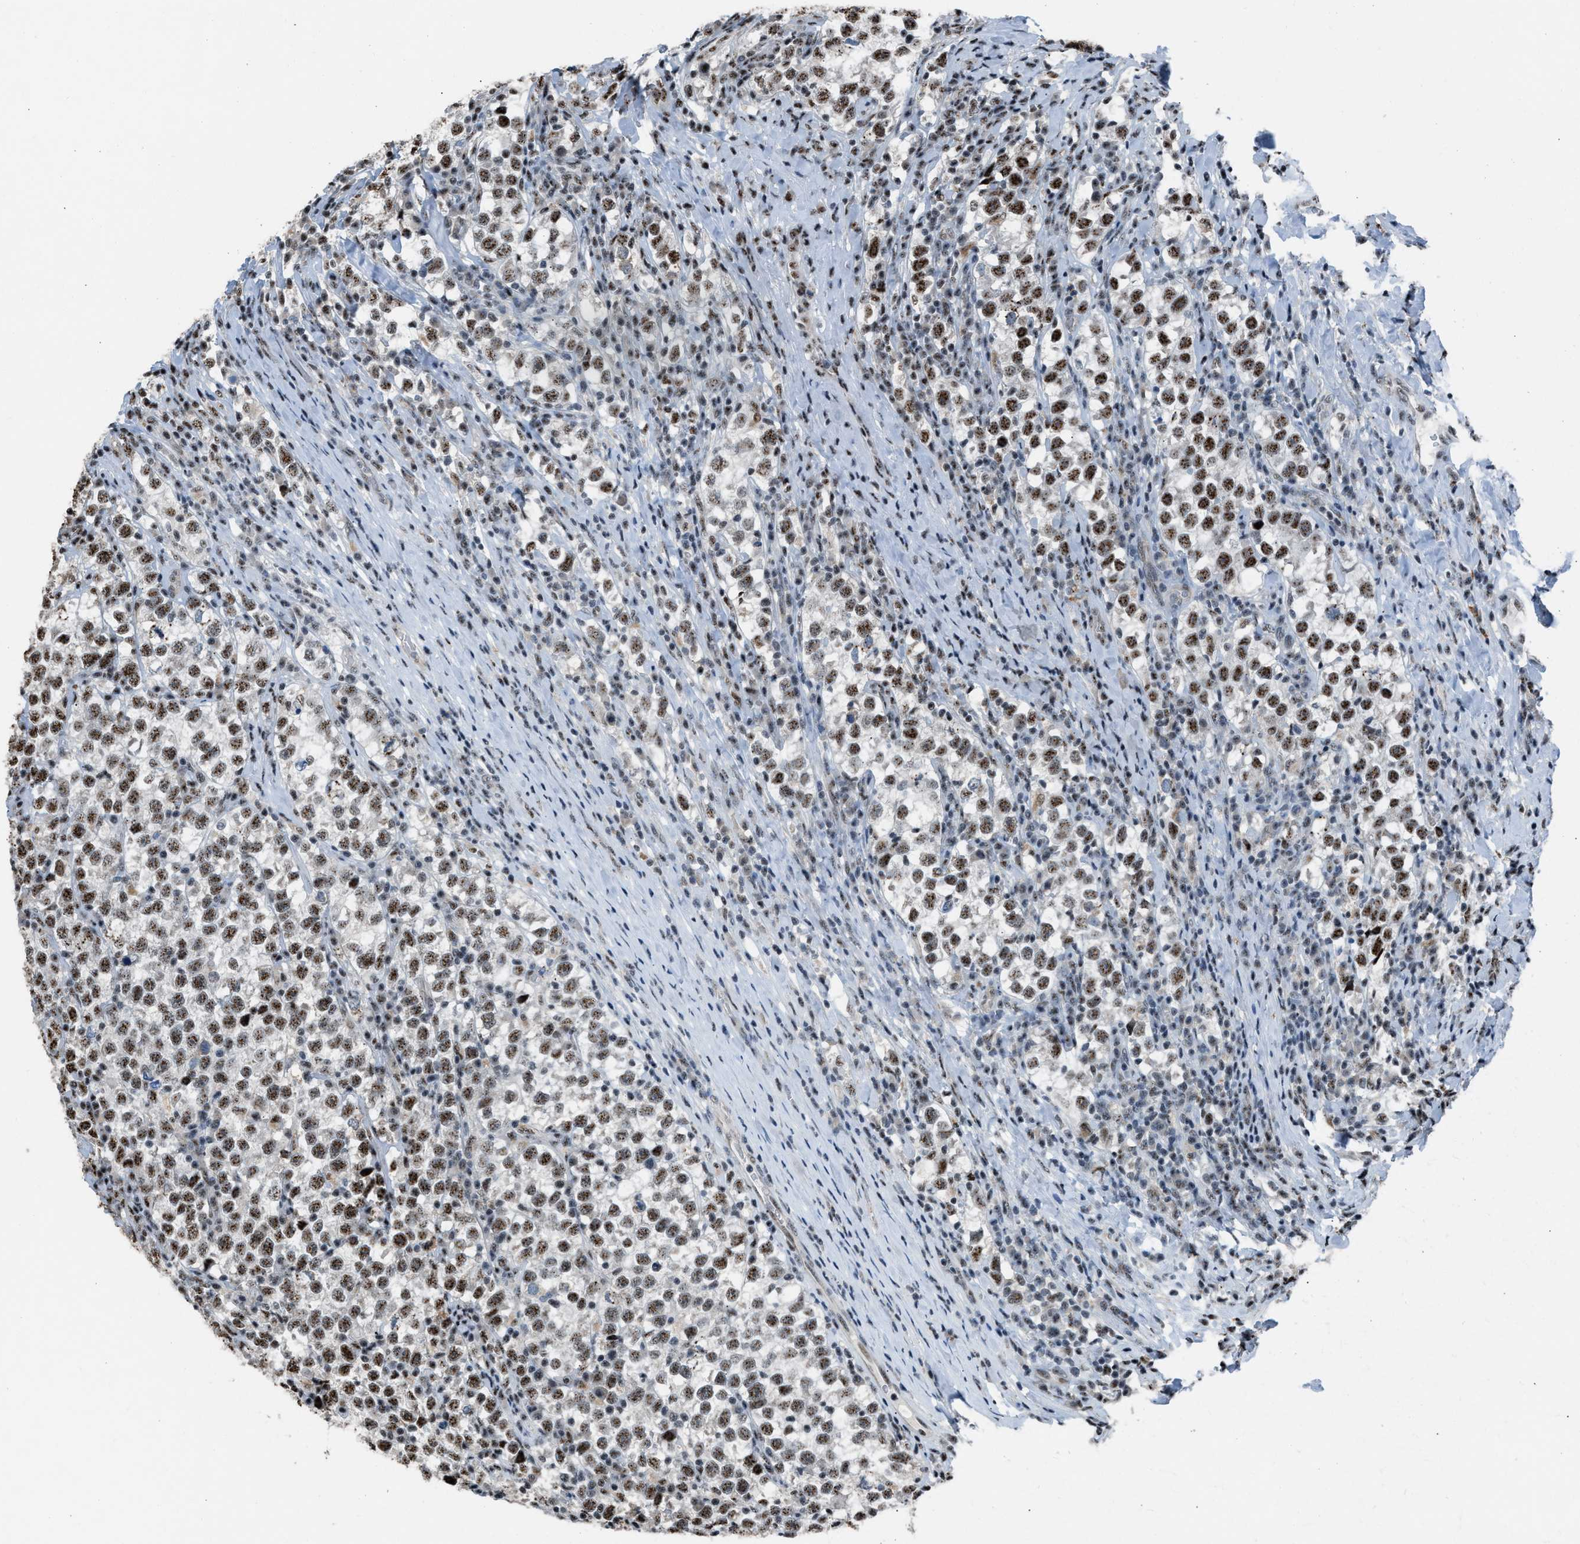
{"staining": {"intensity": "strong", "quantity": ">75%", "location": "nuclear"}, "tissue": "testis cancer", "cell_type": "Tumor cells", "image_type": "cancer", "snomed": [{"axis": "morphology", "description": "Normal tissue, NOS"}, {"axis": "morphology", "description": "Seminoma, NOS"}, {"axis": "topography", "description": "Testis"}], "caption": "Testis cancer (seminoma) stained for a protein shows strong nuclear positivity in tumor cells.", "gene": "CENPP", "patient": {"sex": "male", "age": 43}}